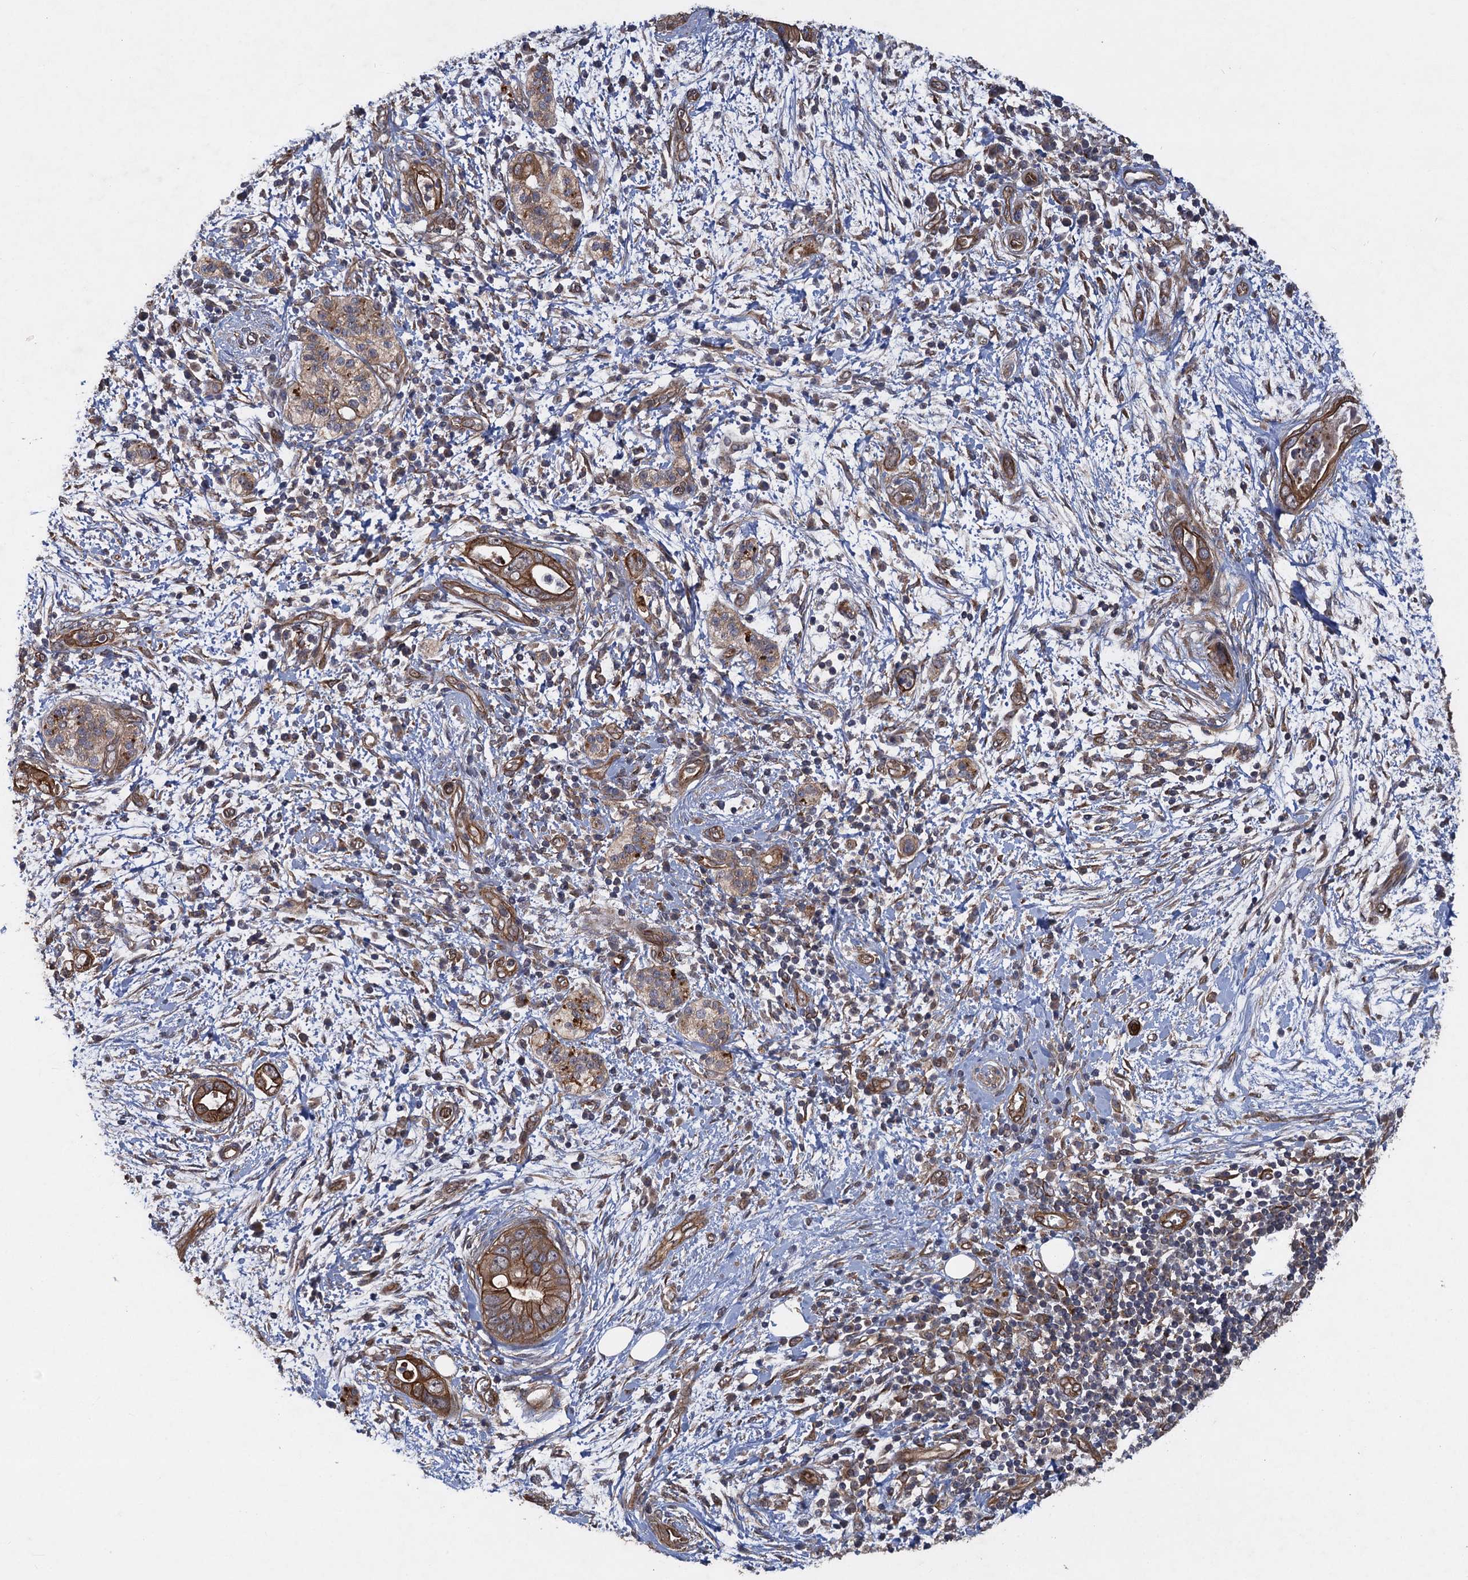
{"staining": {"intensity": "strong", "quantity": ">75%", "location": "cytoplasmic/membranous"}, "tissue": "pancreatic cancer", "cell_type": "Tumor cells", "image_type": "cancer", "snomed": [{"axis": "morphology", "description": "Adenocarcinoma, NOS"}, {"axis": "topography", "description": "Pancreas"}], "caption": "Pancreatic cancer (adenocarcinoma) stained with a brown dye shows strong cytoplasmic/membranous positive expression in approximately >75% of tumor cells.", "gene": "HAUS1", "patient": {"sex": "male", "age": 75}}